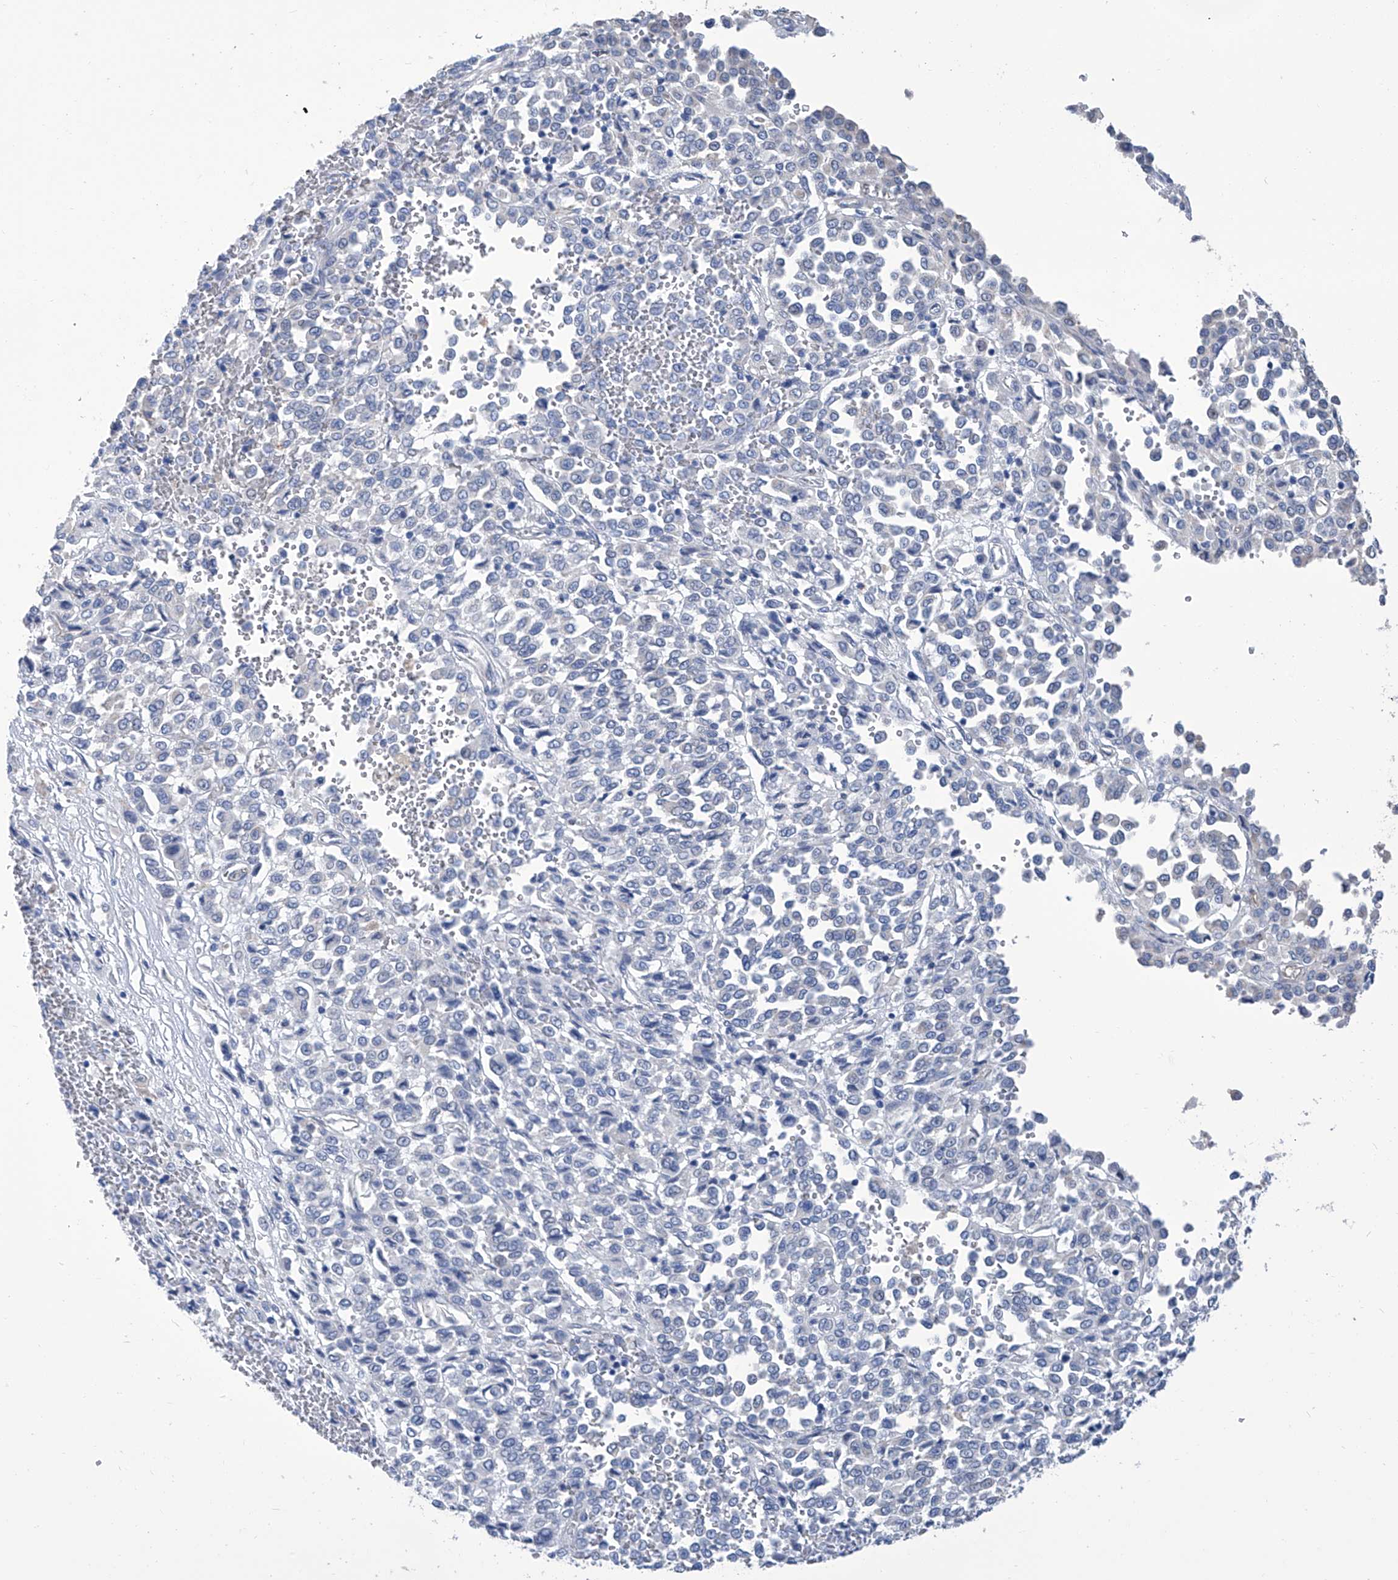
{"staining": {"intensity": "negative", "quantity": "none", "location": "none"}, "tissue": "melanoma", "cell_type": "Tumor cells", "image_type": "cancer", "snomed": [{"axis": "morphology", "description": "Malignant melanoma, Metastatic site"}, {"axis": "topography", "description": "Pancreas"}], "caption": "A micrograph of melanoma stained for a protein demonstrates no brown staining in tumor cells.", "gene": "SMS", "patient": {"sex": "female", "age": 30}}